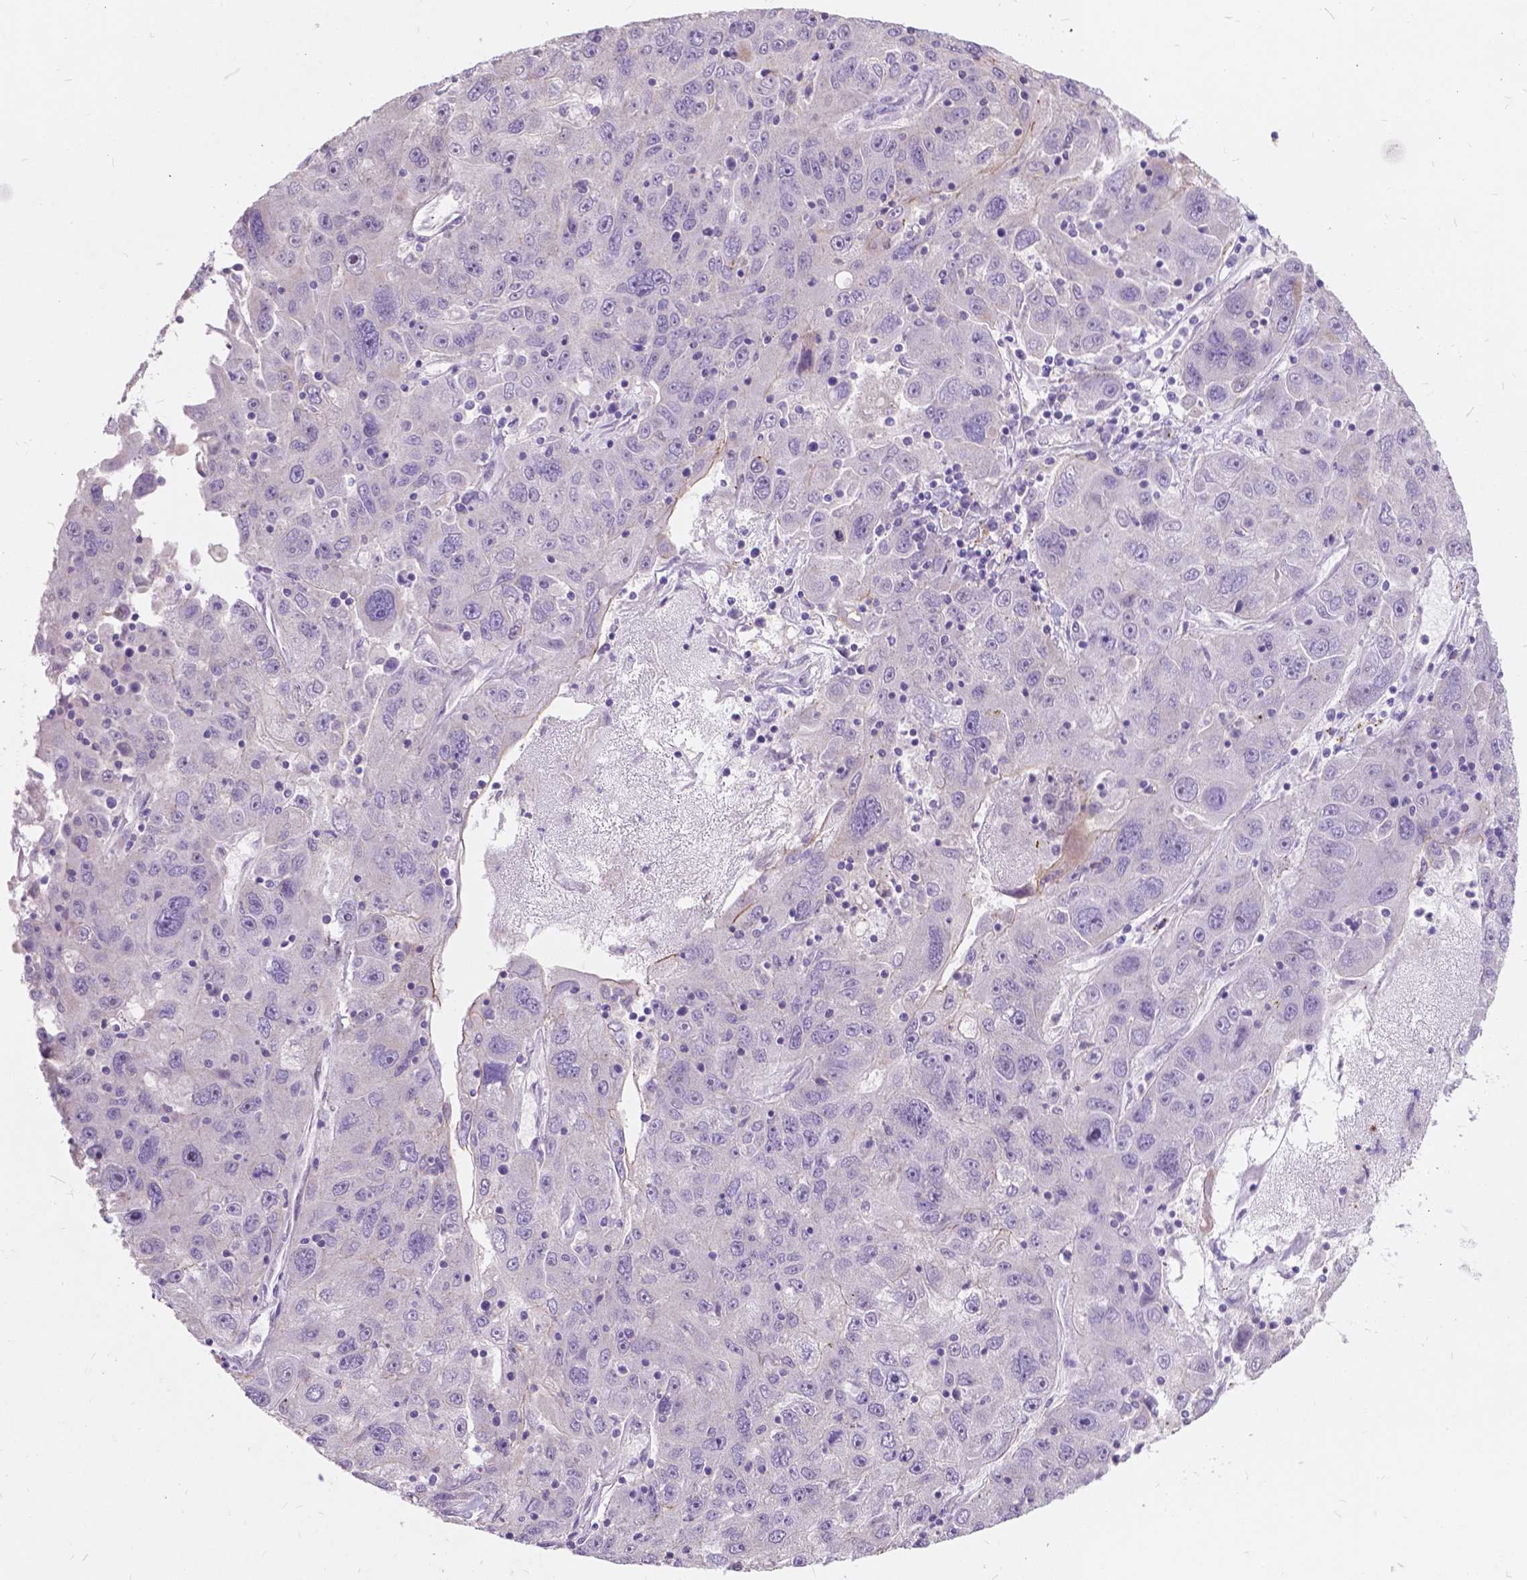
{"staining": {"intensity": "negative", "quantity": "none", "location": "none"}, "tissue": "stomach cancer", "cell_type": "Tumor cells", "image_type": "cancer", "snomed": [{"axis": "morphology", "description": "Adenocarcinoma, NOS"}, {"axis": "topography", "description": "Stomach"}], "caption": "Human stomach cancer (adenocarcinoma) stained for a protein using immunohistochemistry (IHC) demonstrates no positivity in tumor cells.", "gene": "MYH14", "patient": {"sex": "male", "age": 56}}